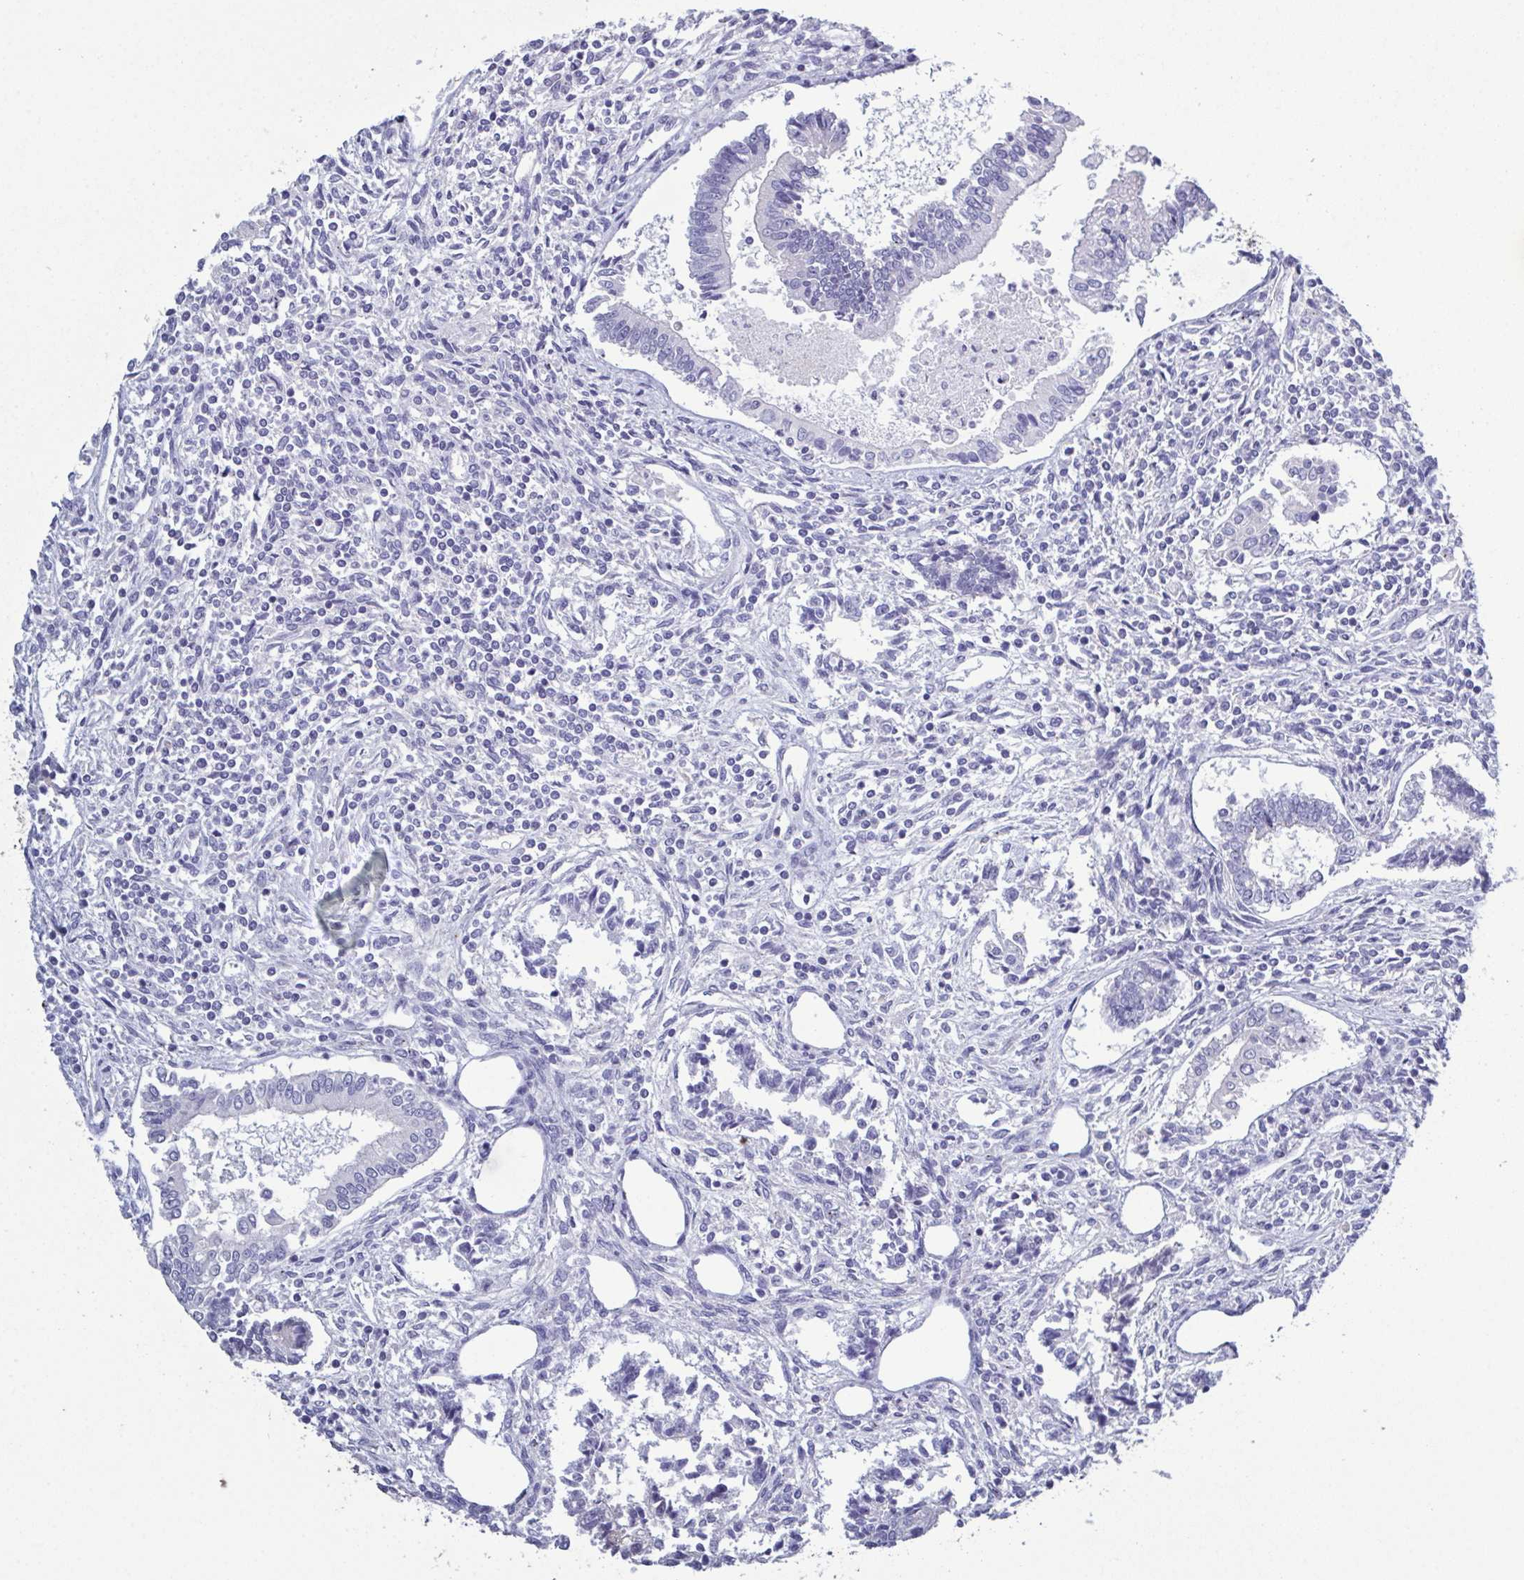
{"staining": {"intensity": "negative", "quantity": "none", "location": "none"}, "tissue": "testis cancer", "cell_type": "Tumor cells", "image_type": "cancer", "snomed": [{"axis": "morphology", "description": "Carcinoma, Embryonal, NOS"}, {"axis": "topography", "description": "Testis"}], "caption": "Photomicrograph shows no significant protein positivity in tumor cells of testis cancer (embryonal carcinoma).", "gene": "GLDC", "patient": {"sex": "male", "age": 37}}